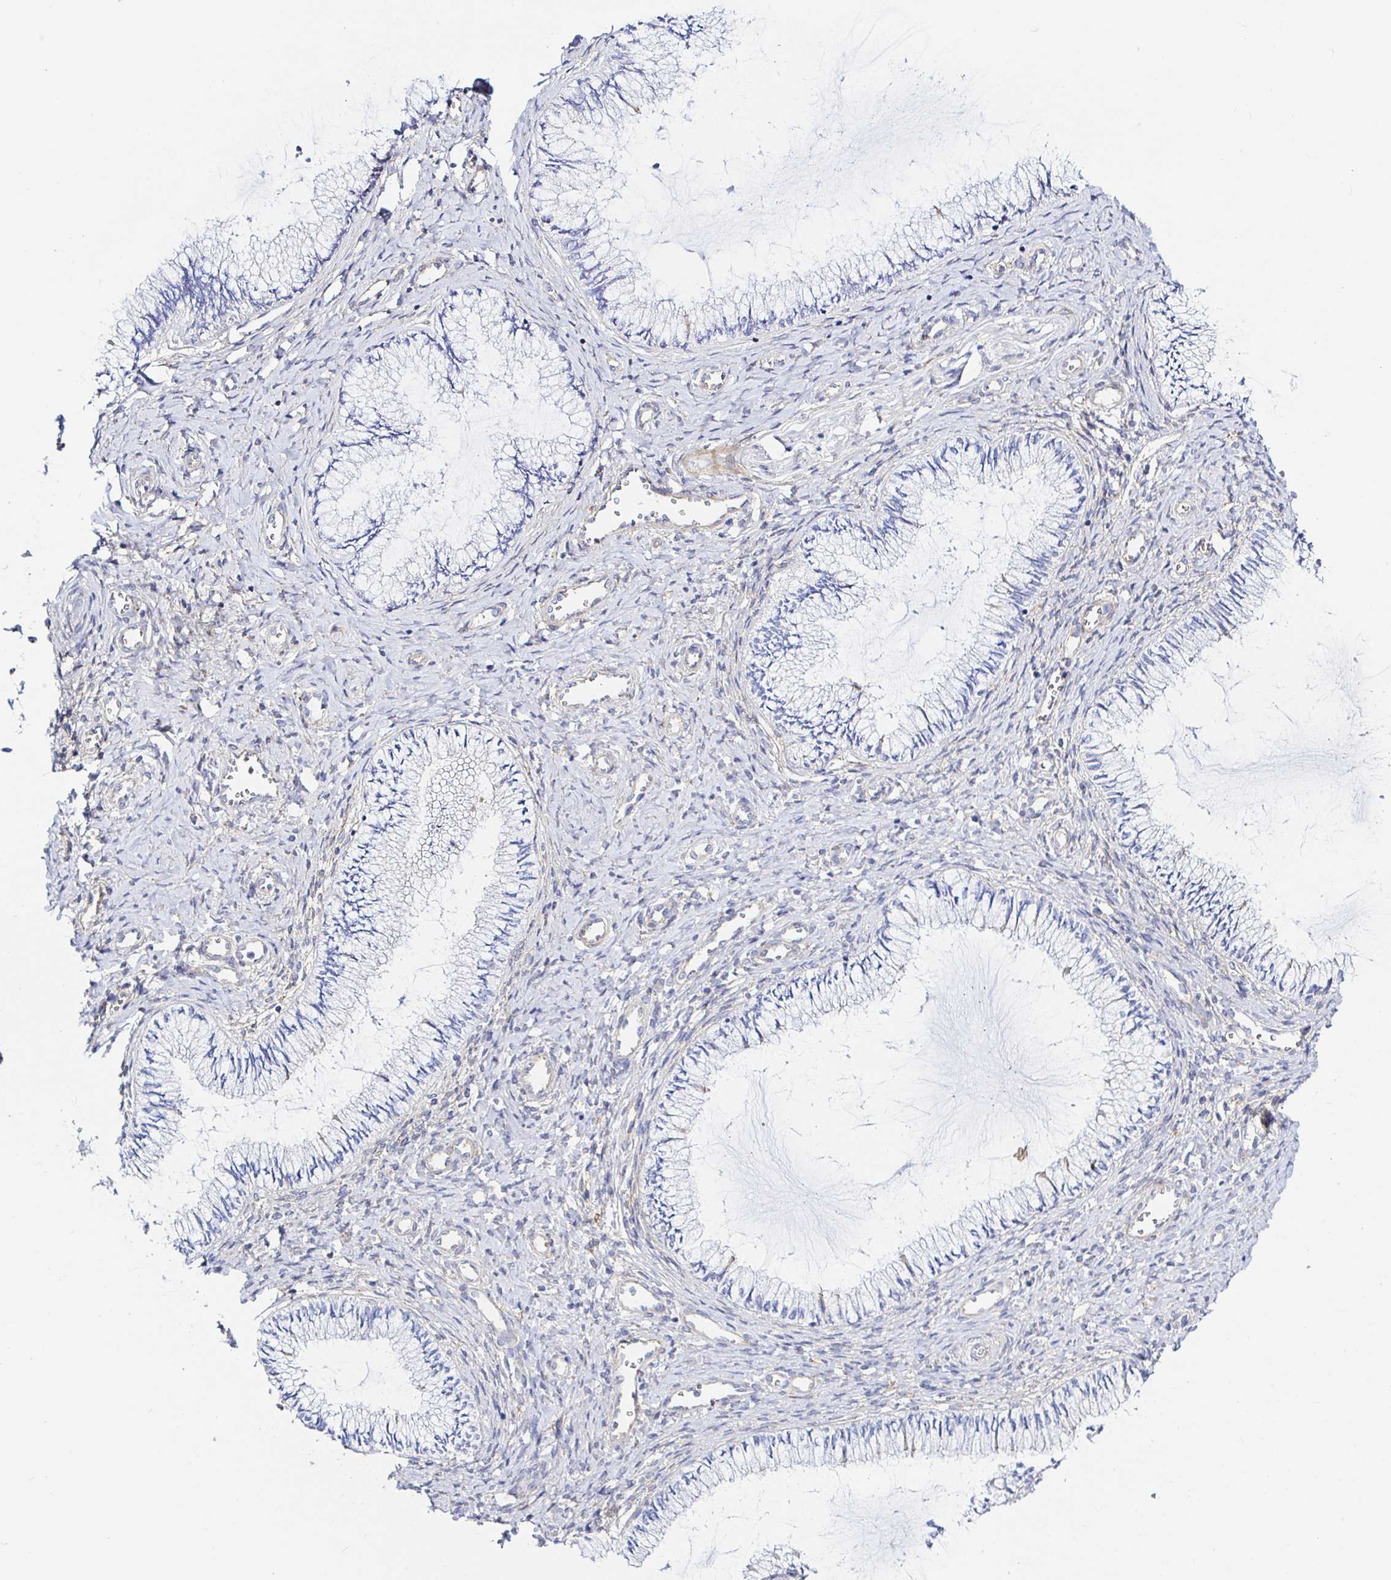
{"staining": {"intensity": "negative", "quantity": "none", "location": "none"}, "tissue": "cervix", "cell_type": "Glandular cells", "image_type": "normal", "snomed": [{"axis": "morphology", "description": "Normal tissue, NOS"}, {"axis": "topography", "description": "Cervix"}], "caption": "The IHC micrograph has no significant staining in glandular cells of cervix. (Stains: DAB (3,3'-diaminobenzidine) immunohistochemistry (IHC) with hematoxylin counter stain, Microscopy: brightfield microscopy at high magnification).", "gene": "ARL4D", "patient": {"sex": "female", "age": 24}}